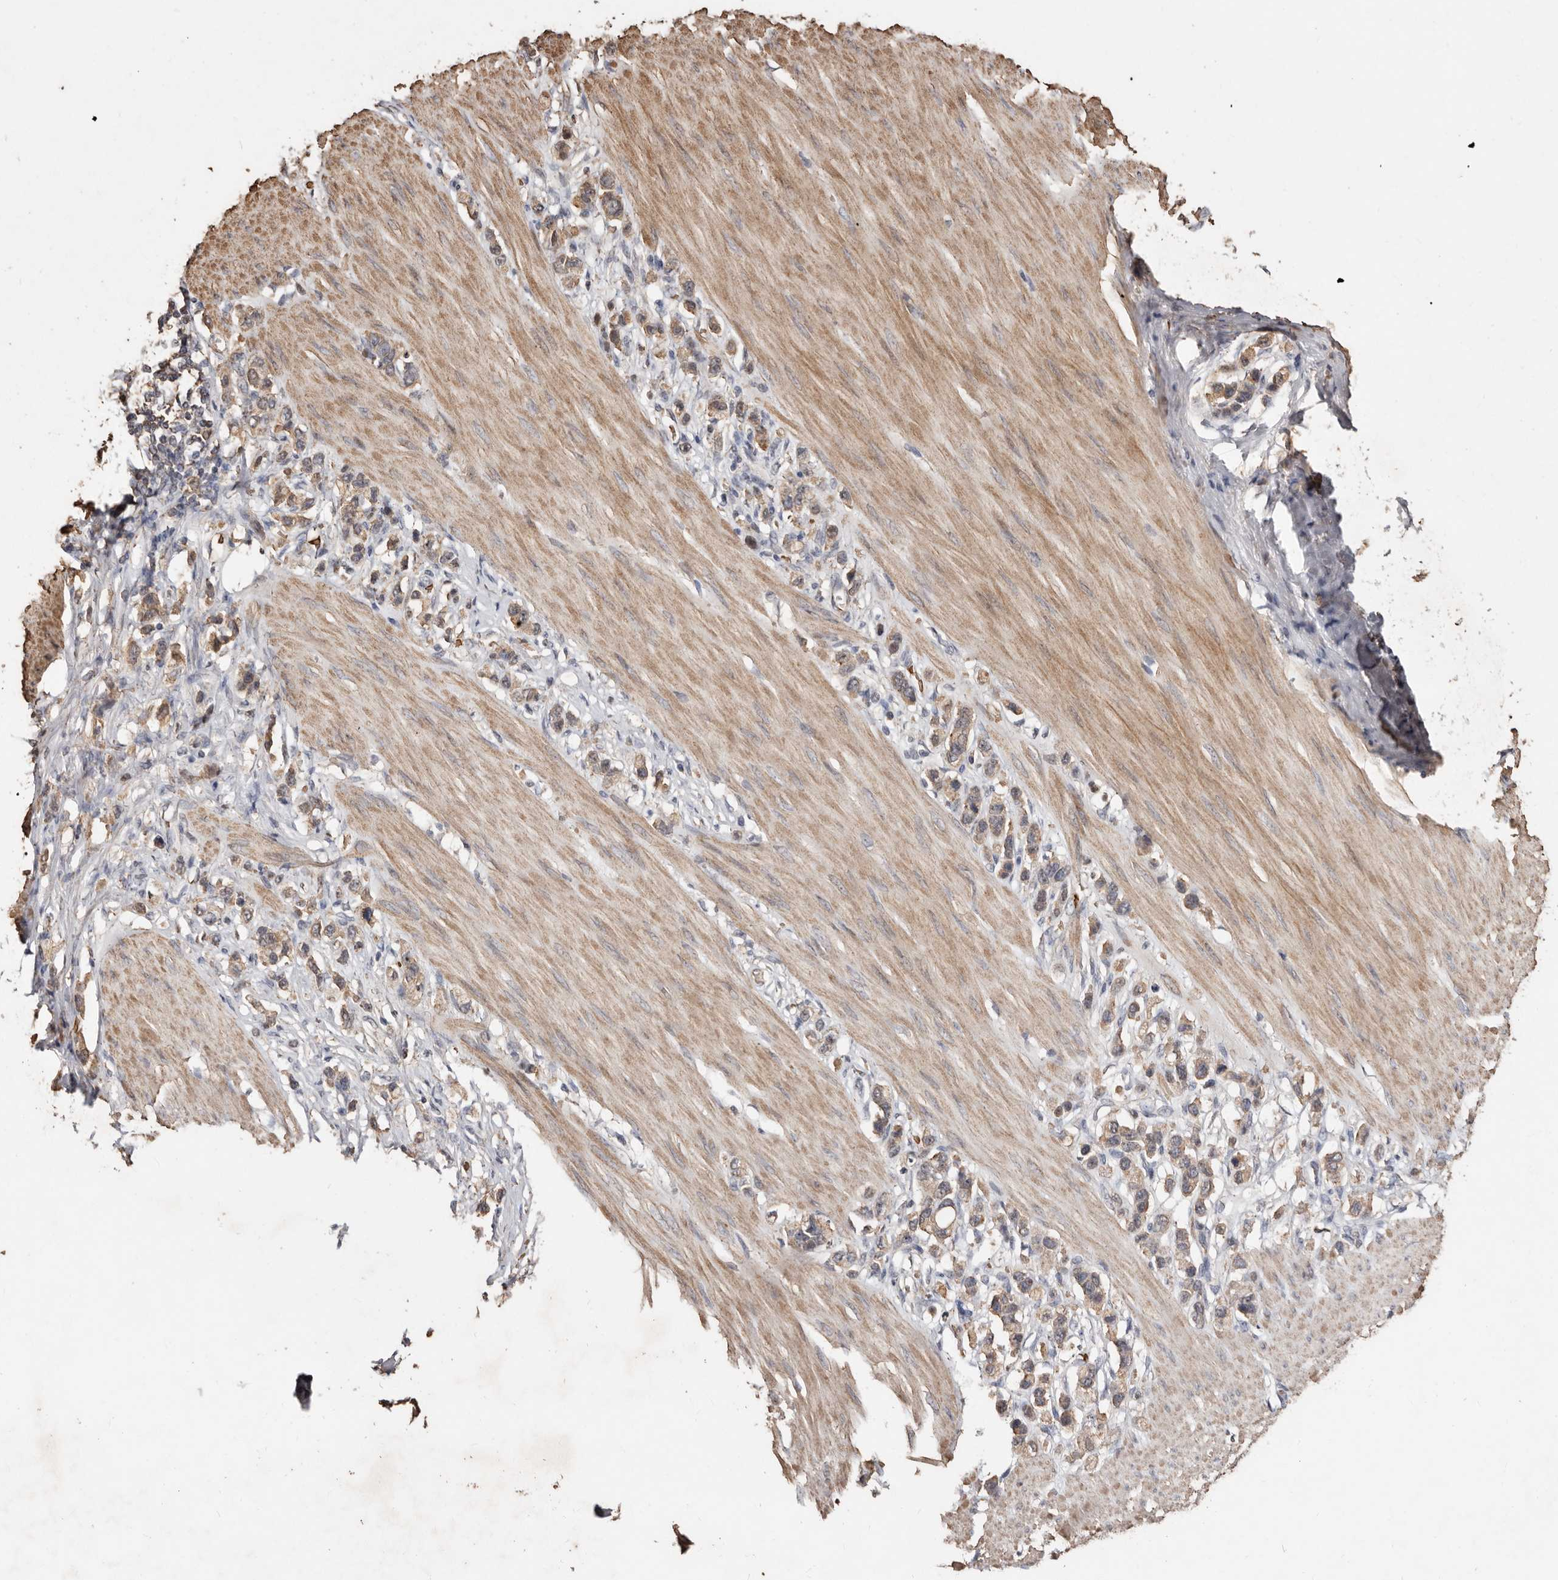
{"staining": {"intensity": "weak", "quantity": ">75%", "location": "cytoplasmic/membranous"}, "tissue": "stomach cancer", "cell_type": "Tumor cells", "image_type": "cancer", "snomed": [{"axis": "morphology", "description": "Adenocarcinoma, NOS"}, {"axis": "topography", "description": "Stomach"}], "caption": "Immunohistochemistry (DAB) staining of stomach cancer (adenocarcinoma) demonstrates weak cytoplasmic/membranous protein expression in about >75% of tumor cells. The staining was performed using DAB to visualize the protein expression in brown, while the nuclei were stained in blue with hematoxylin (Magnification: 20x).", "gene": "GRAMD2A", "patient": {"sex": "female", "age": 65}}